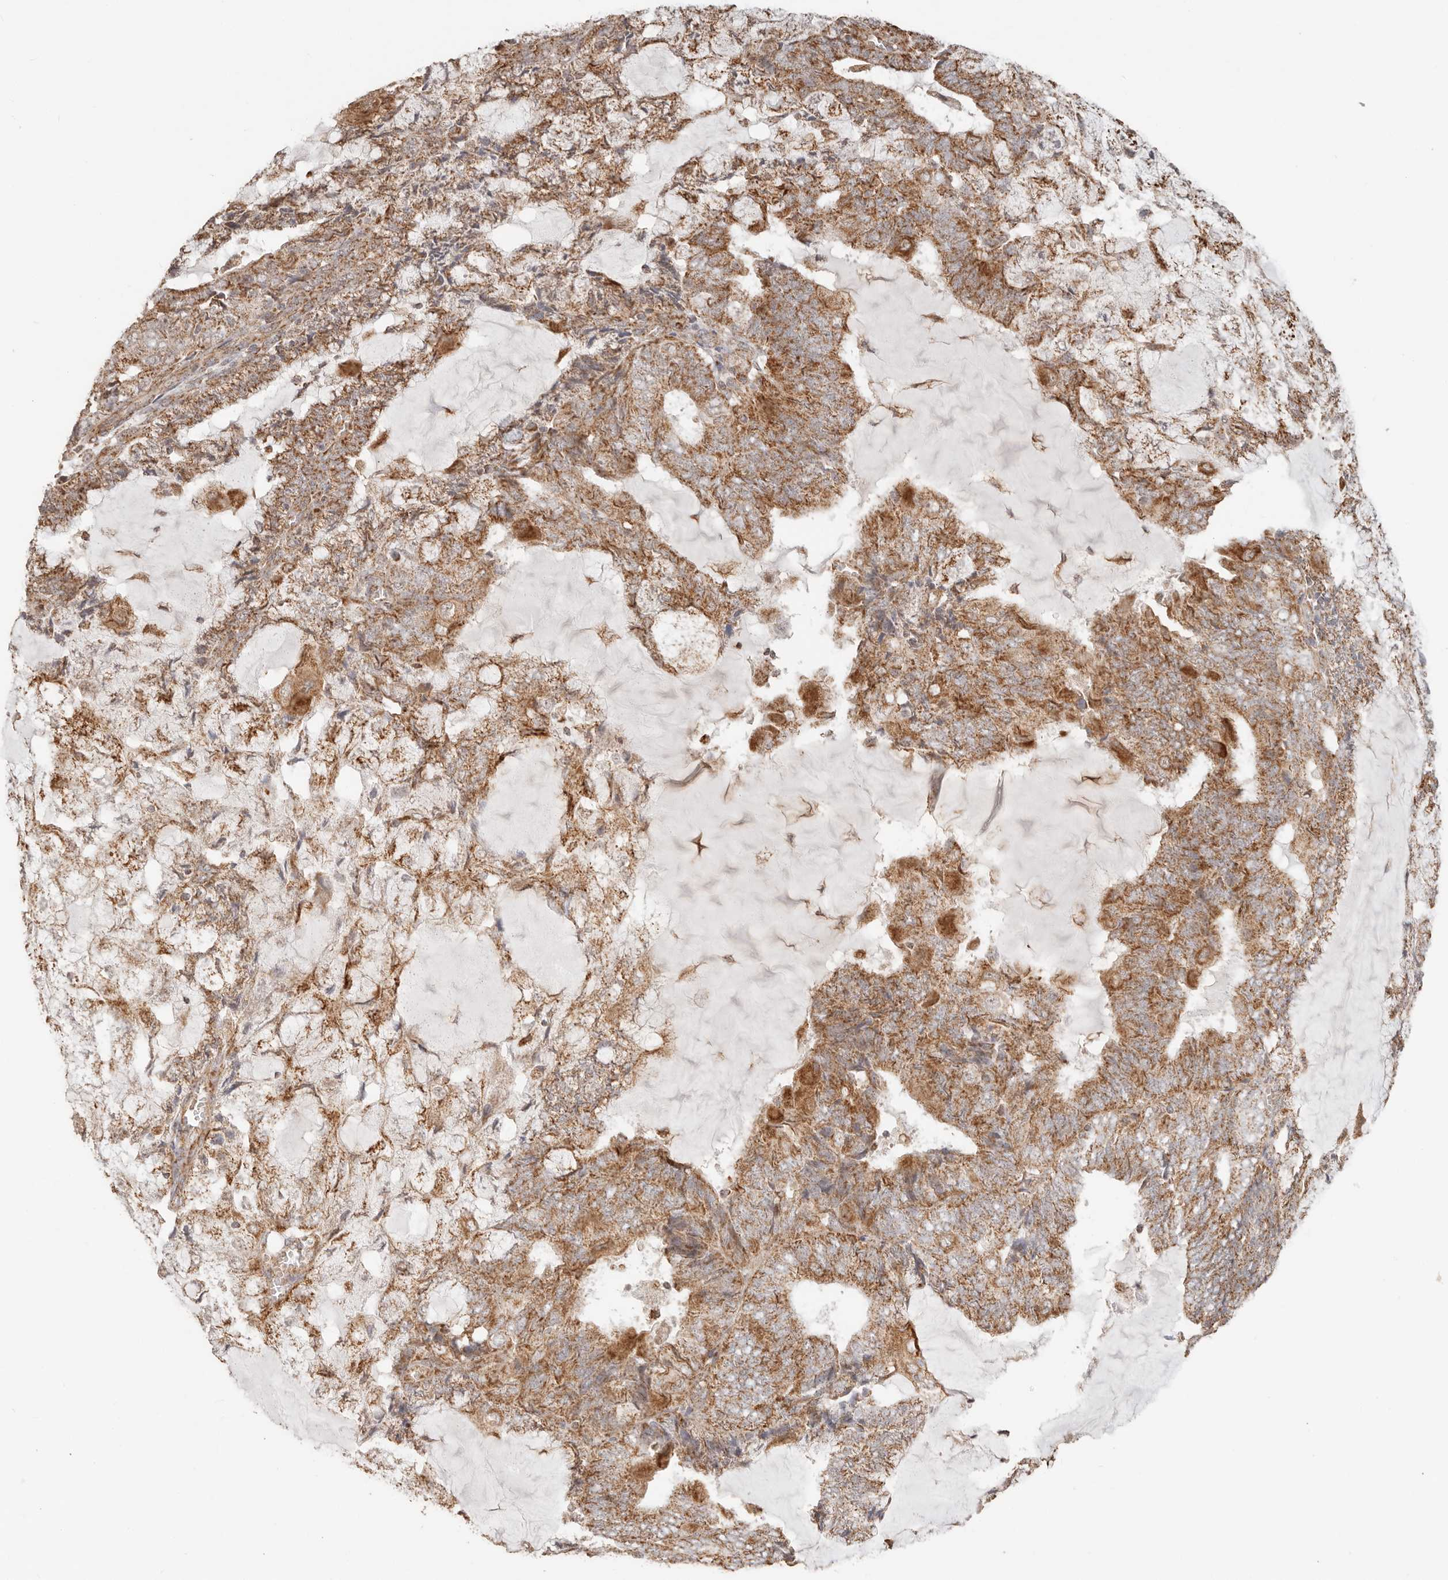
{"staining": {"intensity": "strong", "quantity": ">75%", "location": "cytoplasmic/membranous"}, "tissue": "endometrial cancer", "cell_type": "Tumor cells", "image_type": "cancer", "snomed": [{"axis": "morphology", "description": "Adenocarcinoma, NOS"}, {"axis": "topography", "description": "Endometrium"}], "caption": "IHC of human endometrial cancer (adenocarcinoma) exhibits high levels of strong cytoplasmic/membranous expression in approximately >75% of tumor cells. The staining was performed using DAB to visualize the protein expression in brown, while the nuclei were stained in blue with hematoxylin (Magnification: 20x).", "gene": "NDUFB11", "patient": {"sex": "female", "age": 81}}